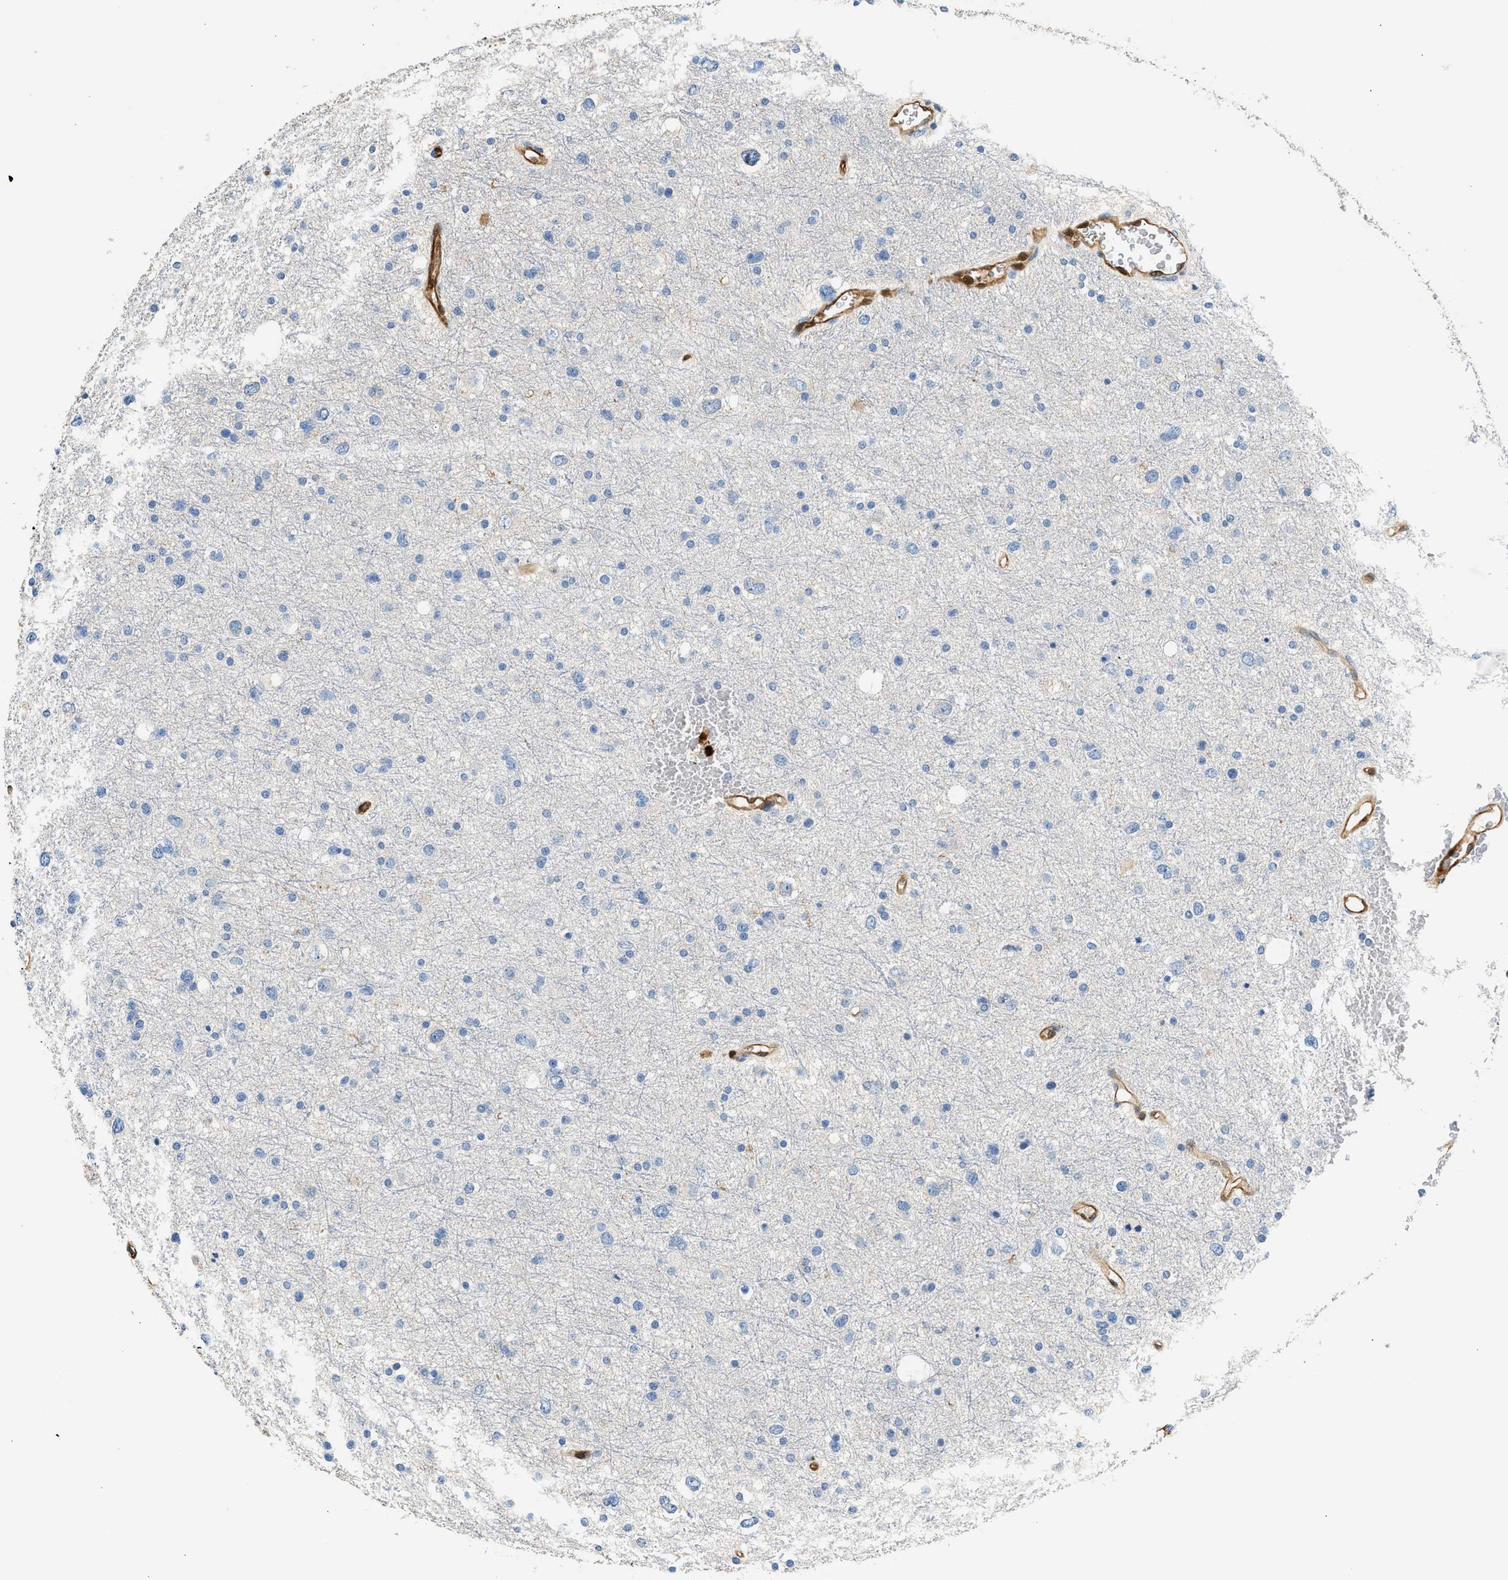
{"staining": {"intensity": "negative", "quantity": "none", "location": "none"}, "tissue": "glioma", "cell_type": "Tumor cells", "image_type": "cancer", "snomed": [{"axis": "morphology", "description": "Glioma, malignant, Low grade"}, {"axis": "topography", "description": "Brain"}], "caption": "Immunohistochemistry (IHC) histopathology image of human glioma stained for a protein (brown), which exhibits no positivity in tumor cells.", "gene": "ANXA3", "patient": {"sex": "female", "age": 37}}